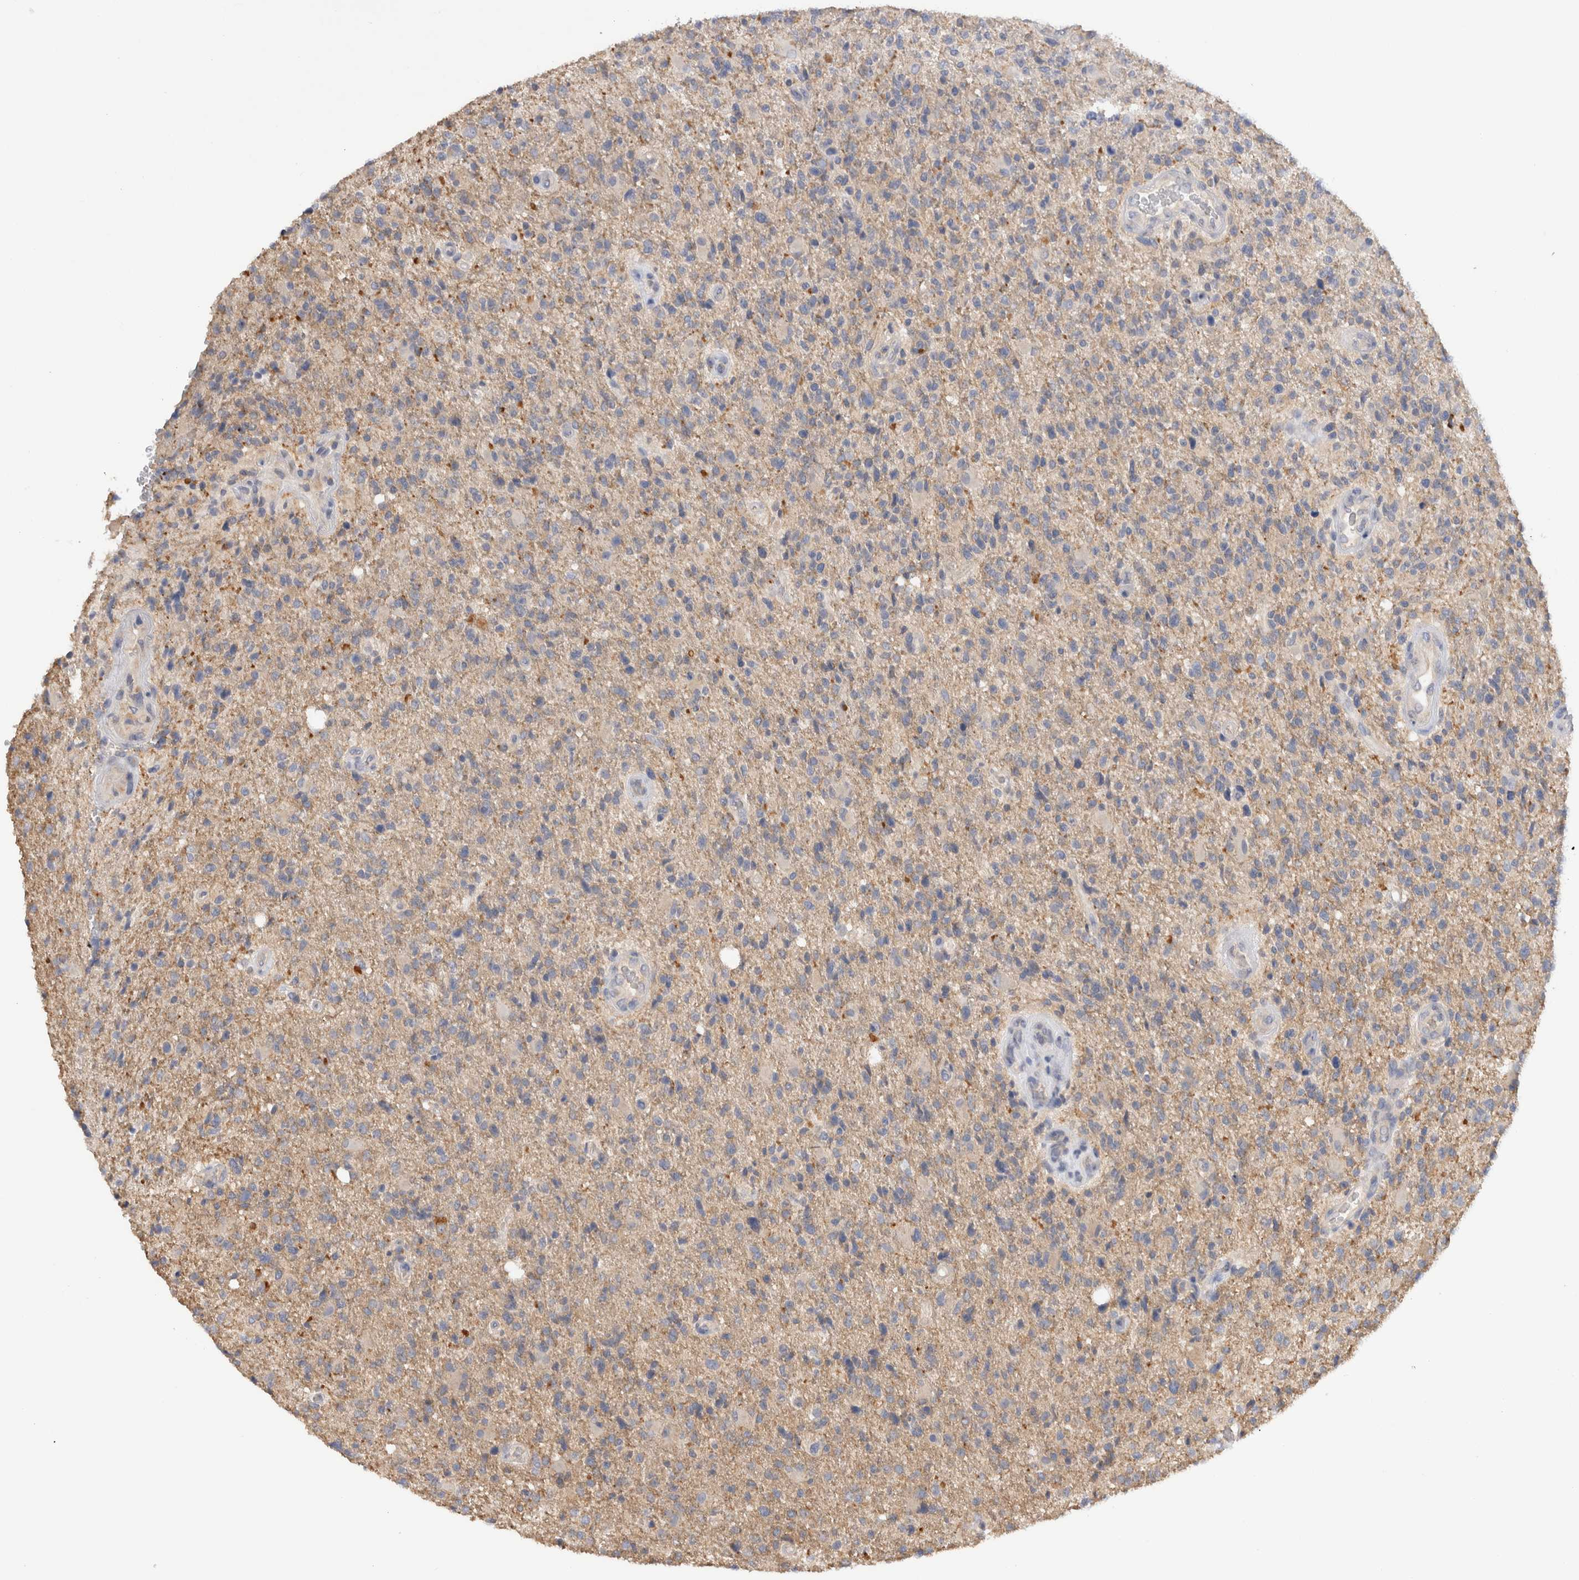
{"staining": {"intensity": "negative", "quantity": "none", "location": "none"}, "tissue": "glioma", "cell_type": "Tumor cells", "image_type": "cancer", "snomed": [{"axis": "morphology", "description": "Glioma, malignant, High grade"}, {"axis": "topography", "description": "Brain"}], "caption": "A photomicrograph of glioma stained for a protein displays no brown staining in tumor cells.", "gene": "GAS1", "patient": {"sex": "male", "age": 72}}